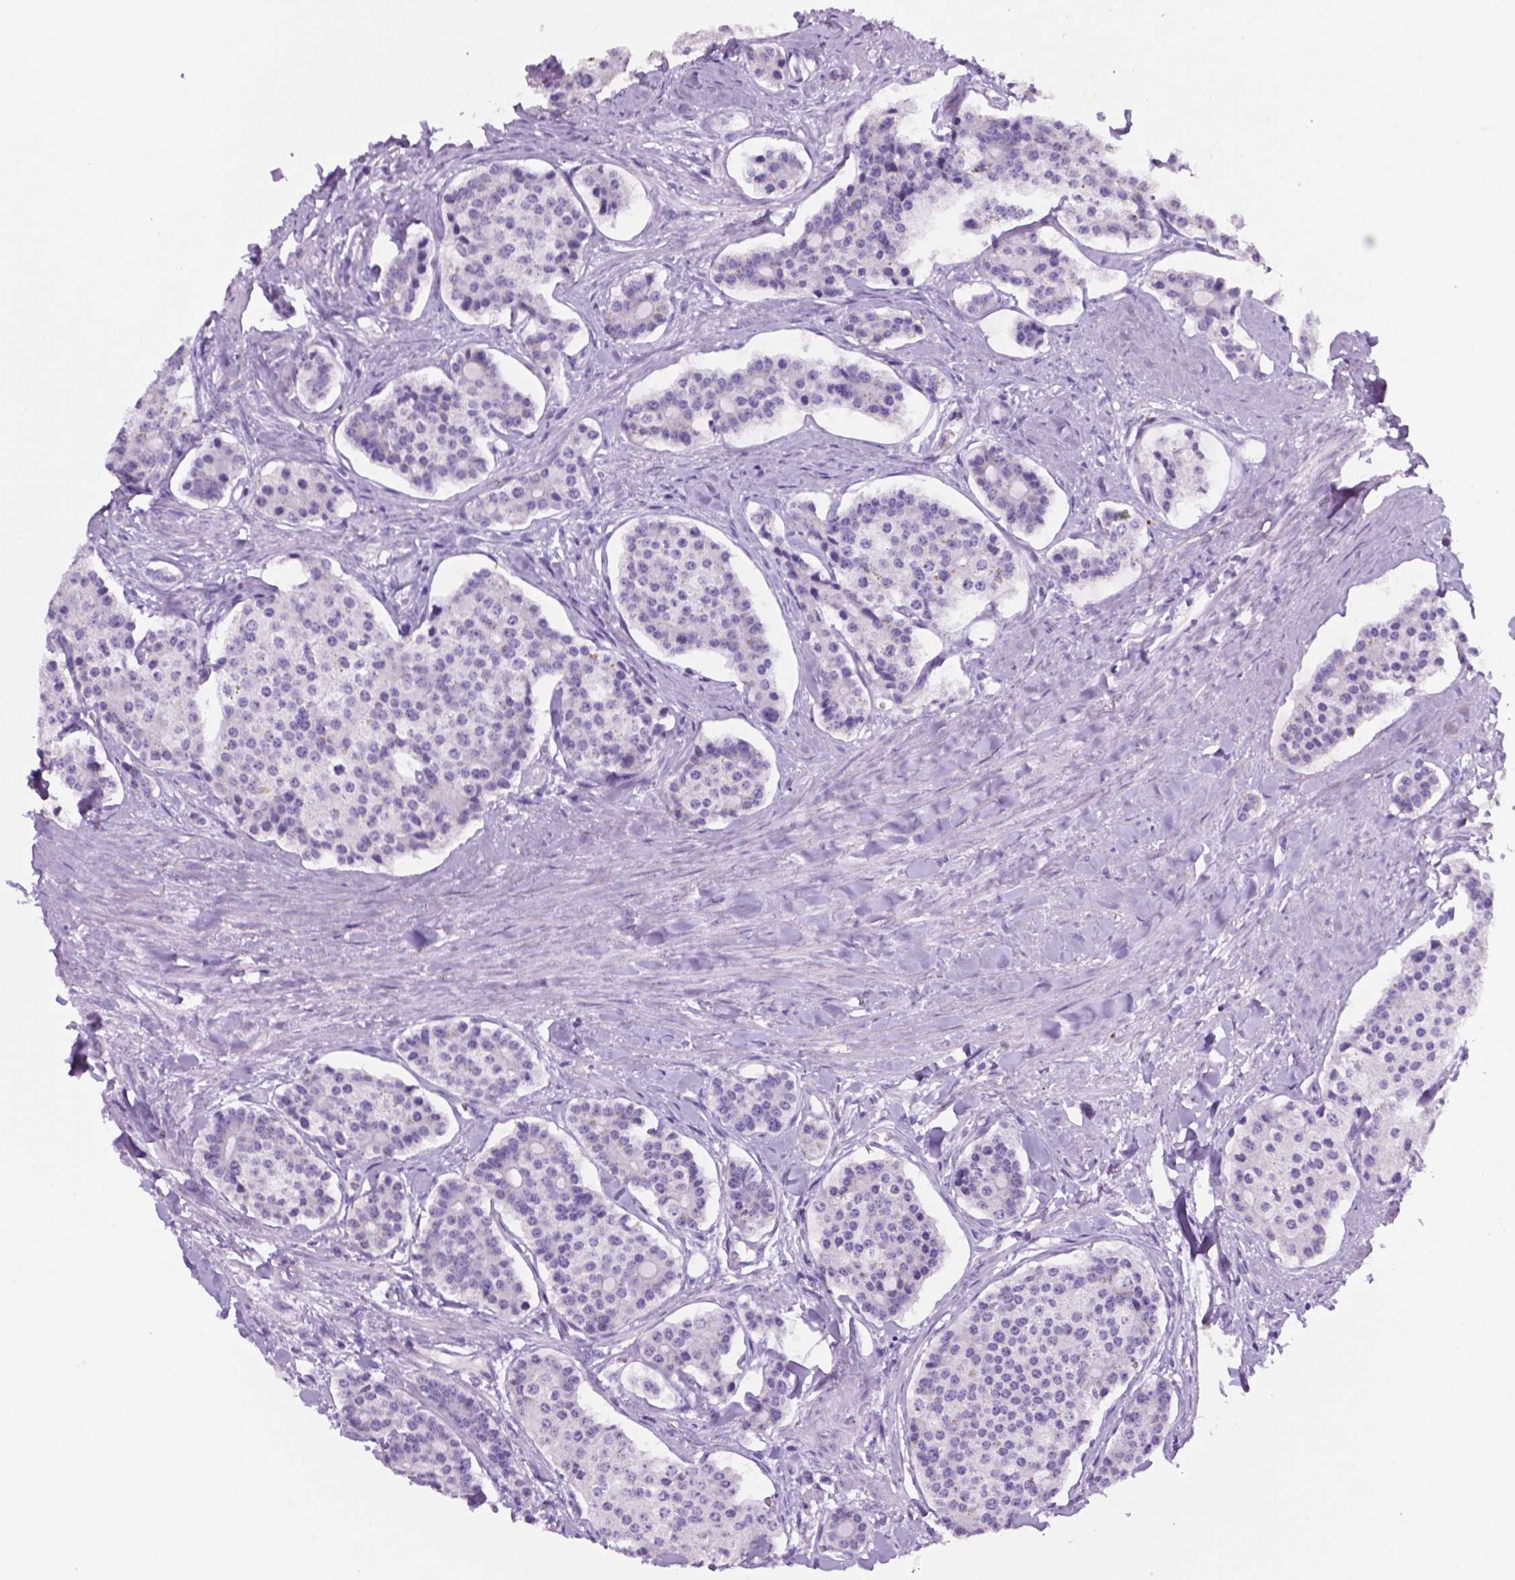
{"staining": {"intensity": "negative", "quantity": "none", "location": "none"}, "tissue": "carcinoid", "cell_type": "Tumor cells", "image_type": "cancer", "snomed": [{"axis": "morphology", "description": "Carcinoid, malignant, NOS"}, {"axis": "topography", "description": "Small intestine"}], "caption": "A photomicrograph of carcinoid (malignant) stained for a protein exhibits no brown staining in tumor cells.", "gene": "C18orf21", "patient": {"sex": "female", "age": 65}}